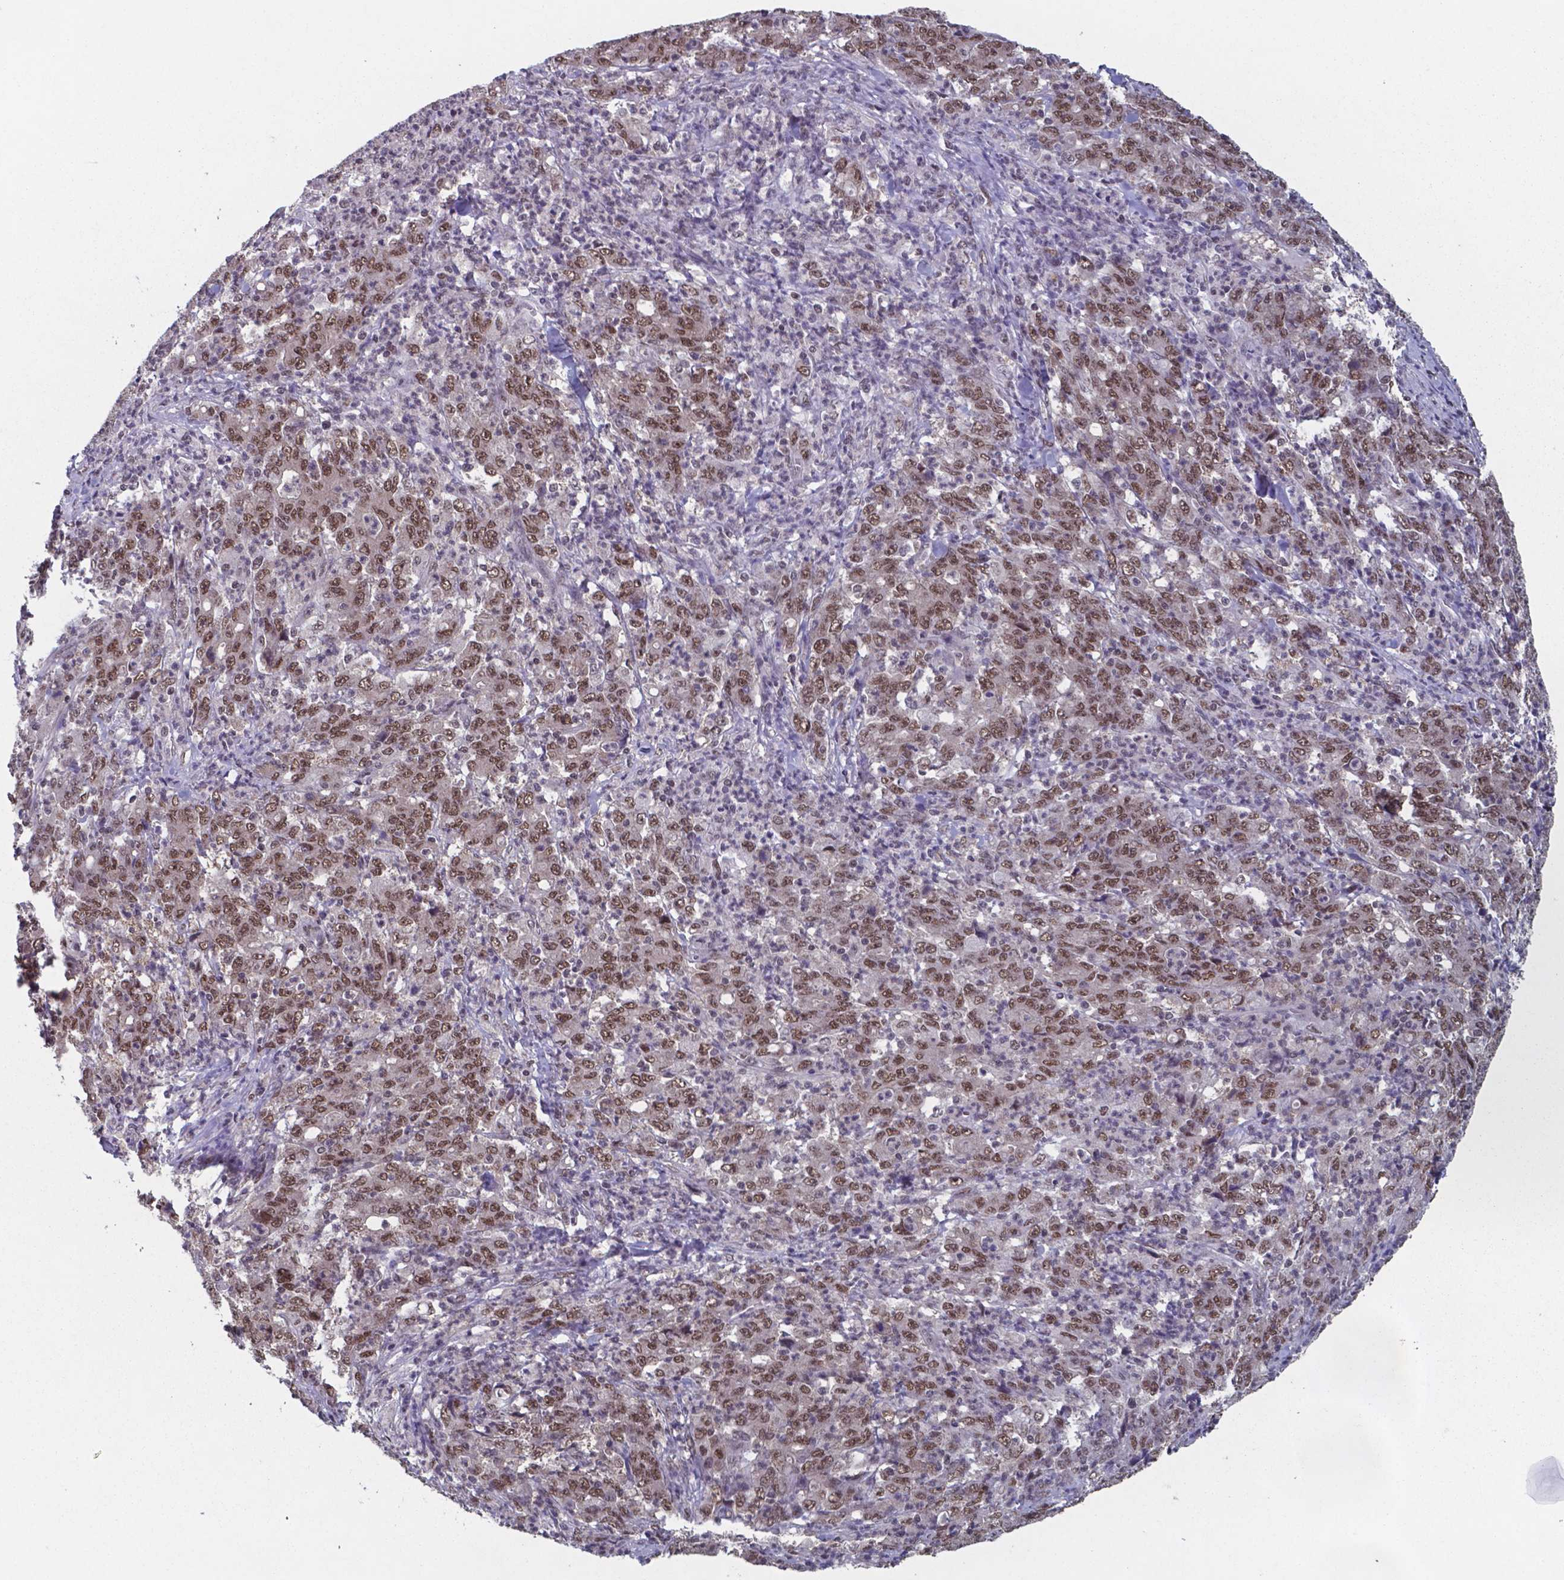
{"staining": {"intensity": "moderate", "quantity": ">75%", "location": "nuclear"}, "tissue": "stomach cancer", "cell_type": "Tumor cells", "image_type": "cancer", "snomed": [{"axis": "morphology", "description": "Adenocarcinoma, NOS"}, {"axis": "topography", "description": "Stomach, lower"}], "caption": "Stomach adenocarcinoma tissue exhibits moderate nuclear positivity in about >75% of tumor cells", "gene": "UBA1", "patient": {"sex": "female", "age": 71}}